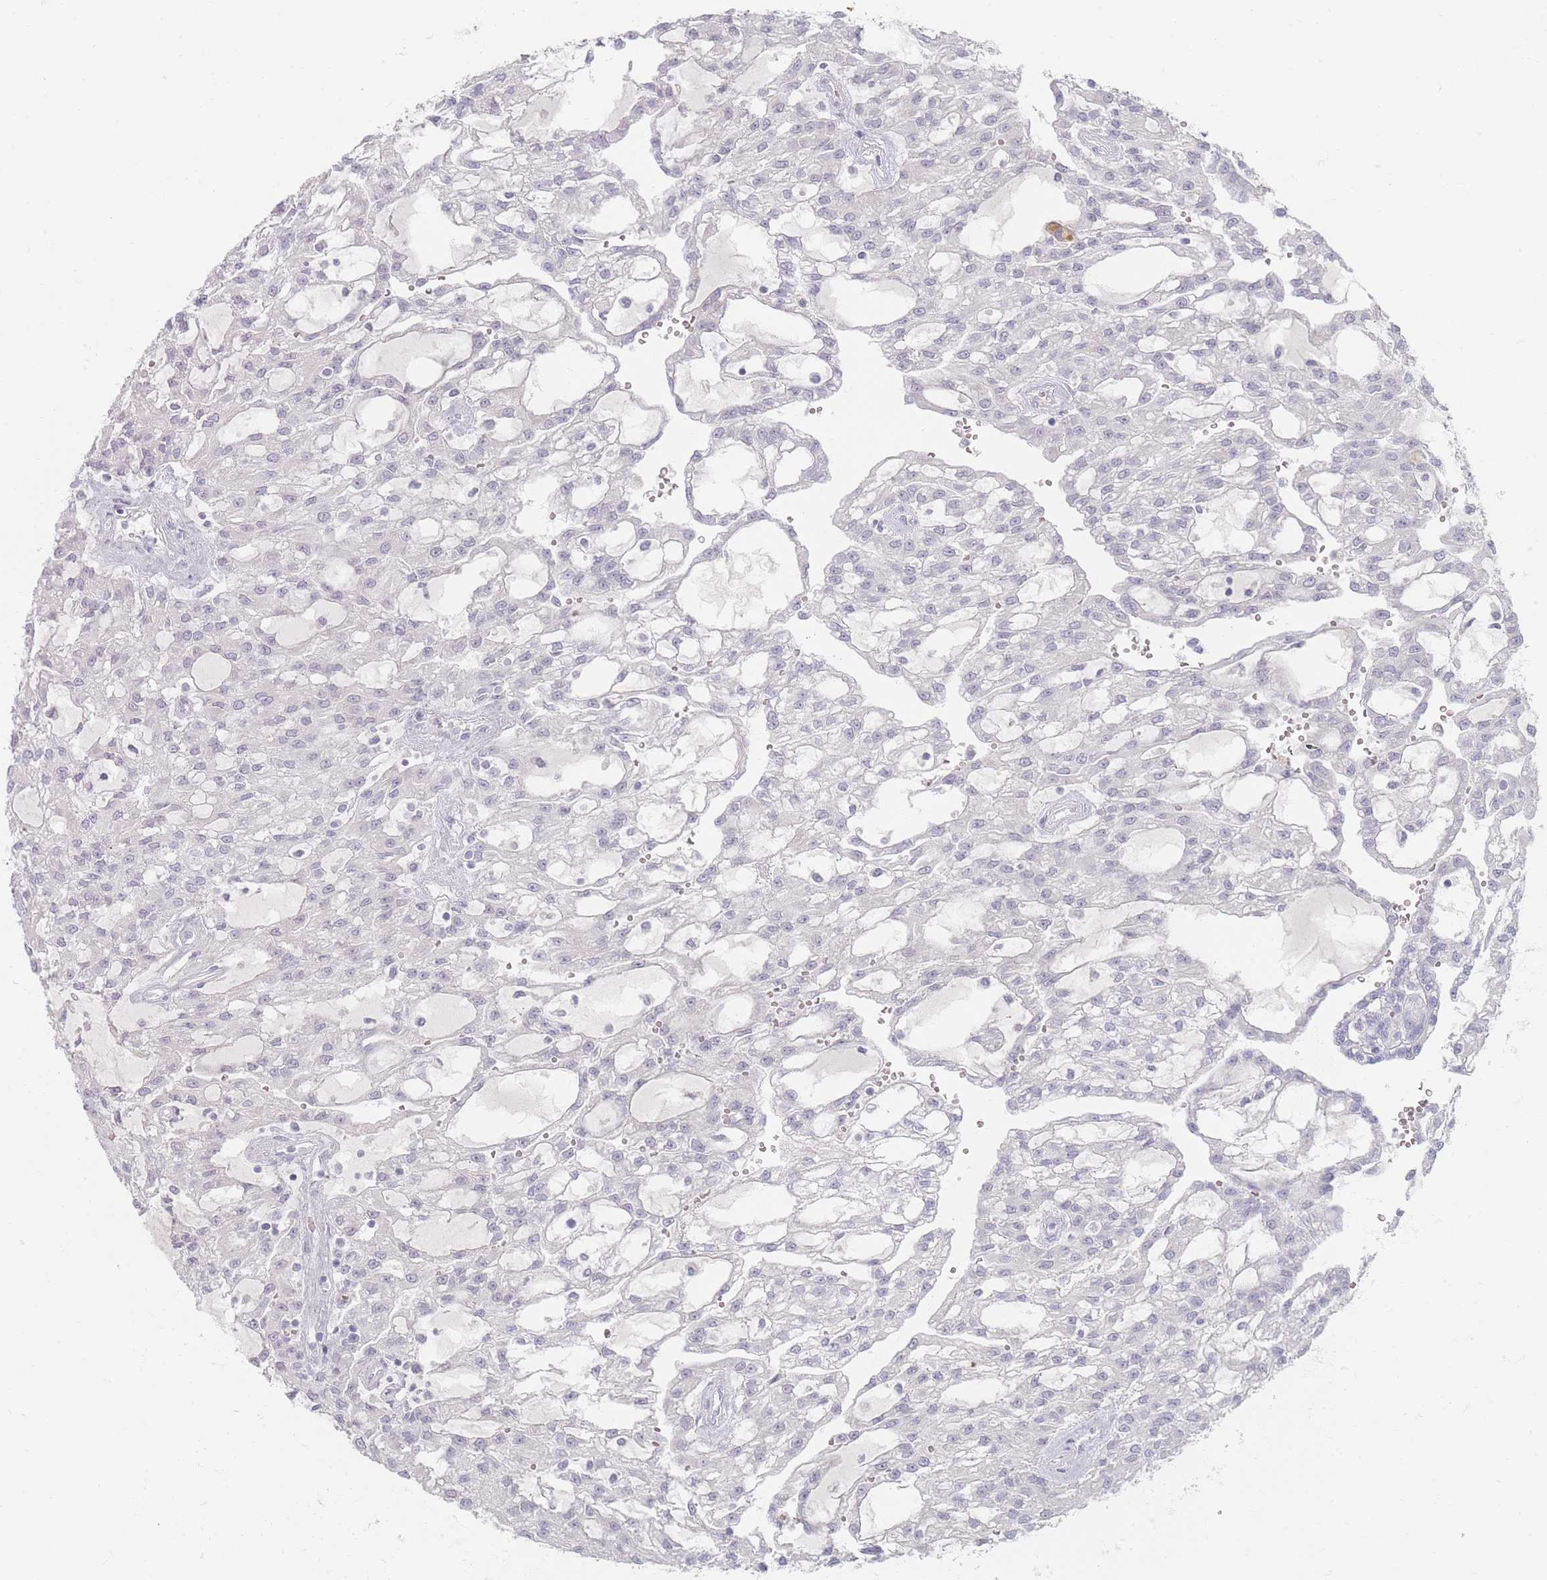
{"staining": {"intensity": "negative", "quantity": "none", "location": "none"}, "tissue": "renal cancer", "cell_type": "Tumor cells", "image_type": "cancer", "snomed": [{"axis": "morphology", "description": "Adenocarcinoma, NOS"}, {"axis": "topography", "description": "Kidney"}], "caption": "Immunohistochemistry (IHC) image of renal adenocarcinoma stained for a protein (brown), which reveals no expression in tumor cells.", "gene": "HELZ2", "patient": {"sex": "male", "age": 63}}